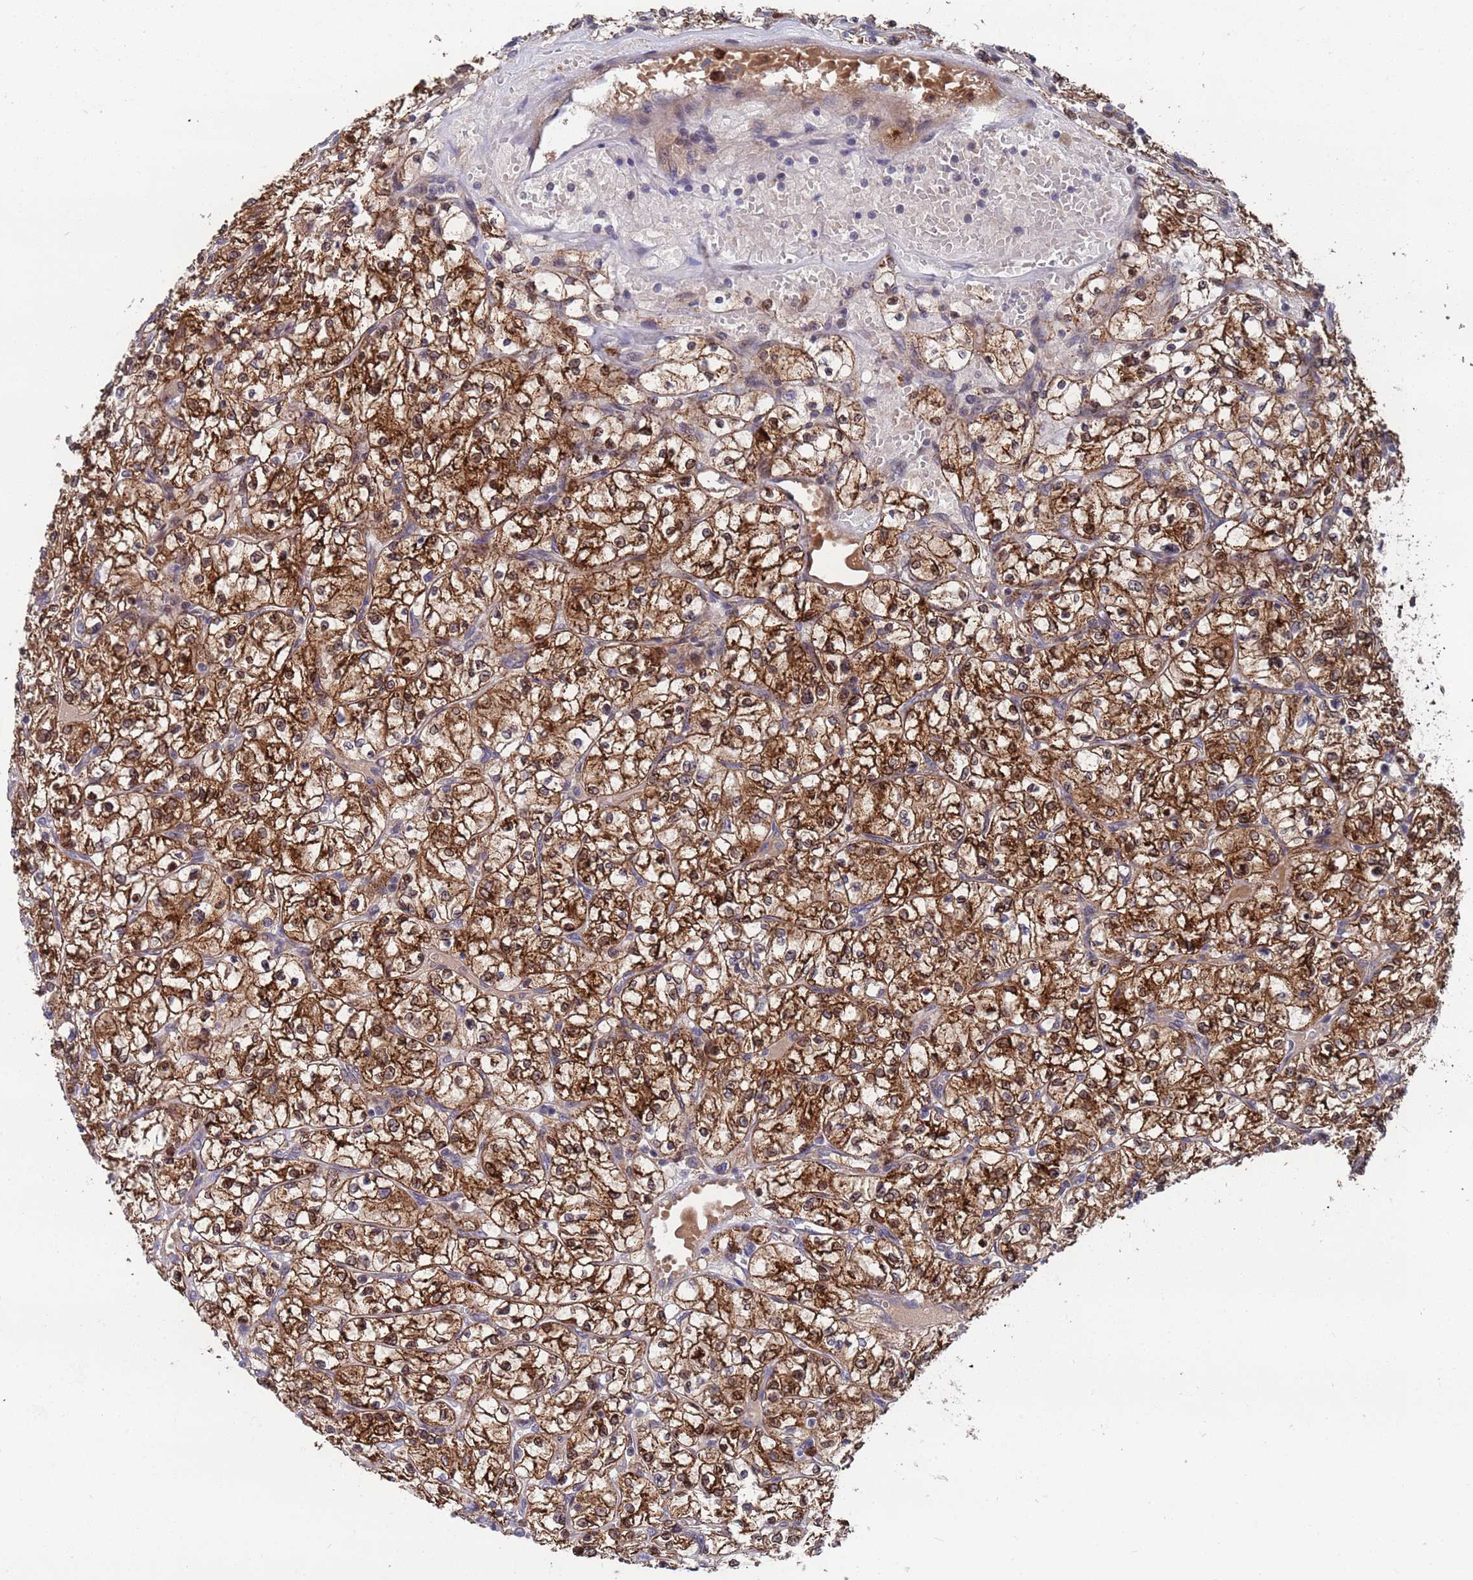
{"staining": {"intensity": "strong", "quantity": ">75%", "location": "cytoplasmic/membranous,nuclear"}, "tissue": "renal cancer", "cell_type": "Tumor cells", "image_type": "cancer", "snomed": [{"axis": "morphology", "description": "Adenocarcinoma, NOS"}, {"axis": "topography", "description": "Kidney"}], "caption": "A micrograph of human renal adenocarcinoma stained for a protein reveals strong cytoplasmic/membranous and nuclear brown staining in tumor cells.", "gene": "TMBIM6", "patient": {"sex": "female", "age": 64}}